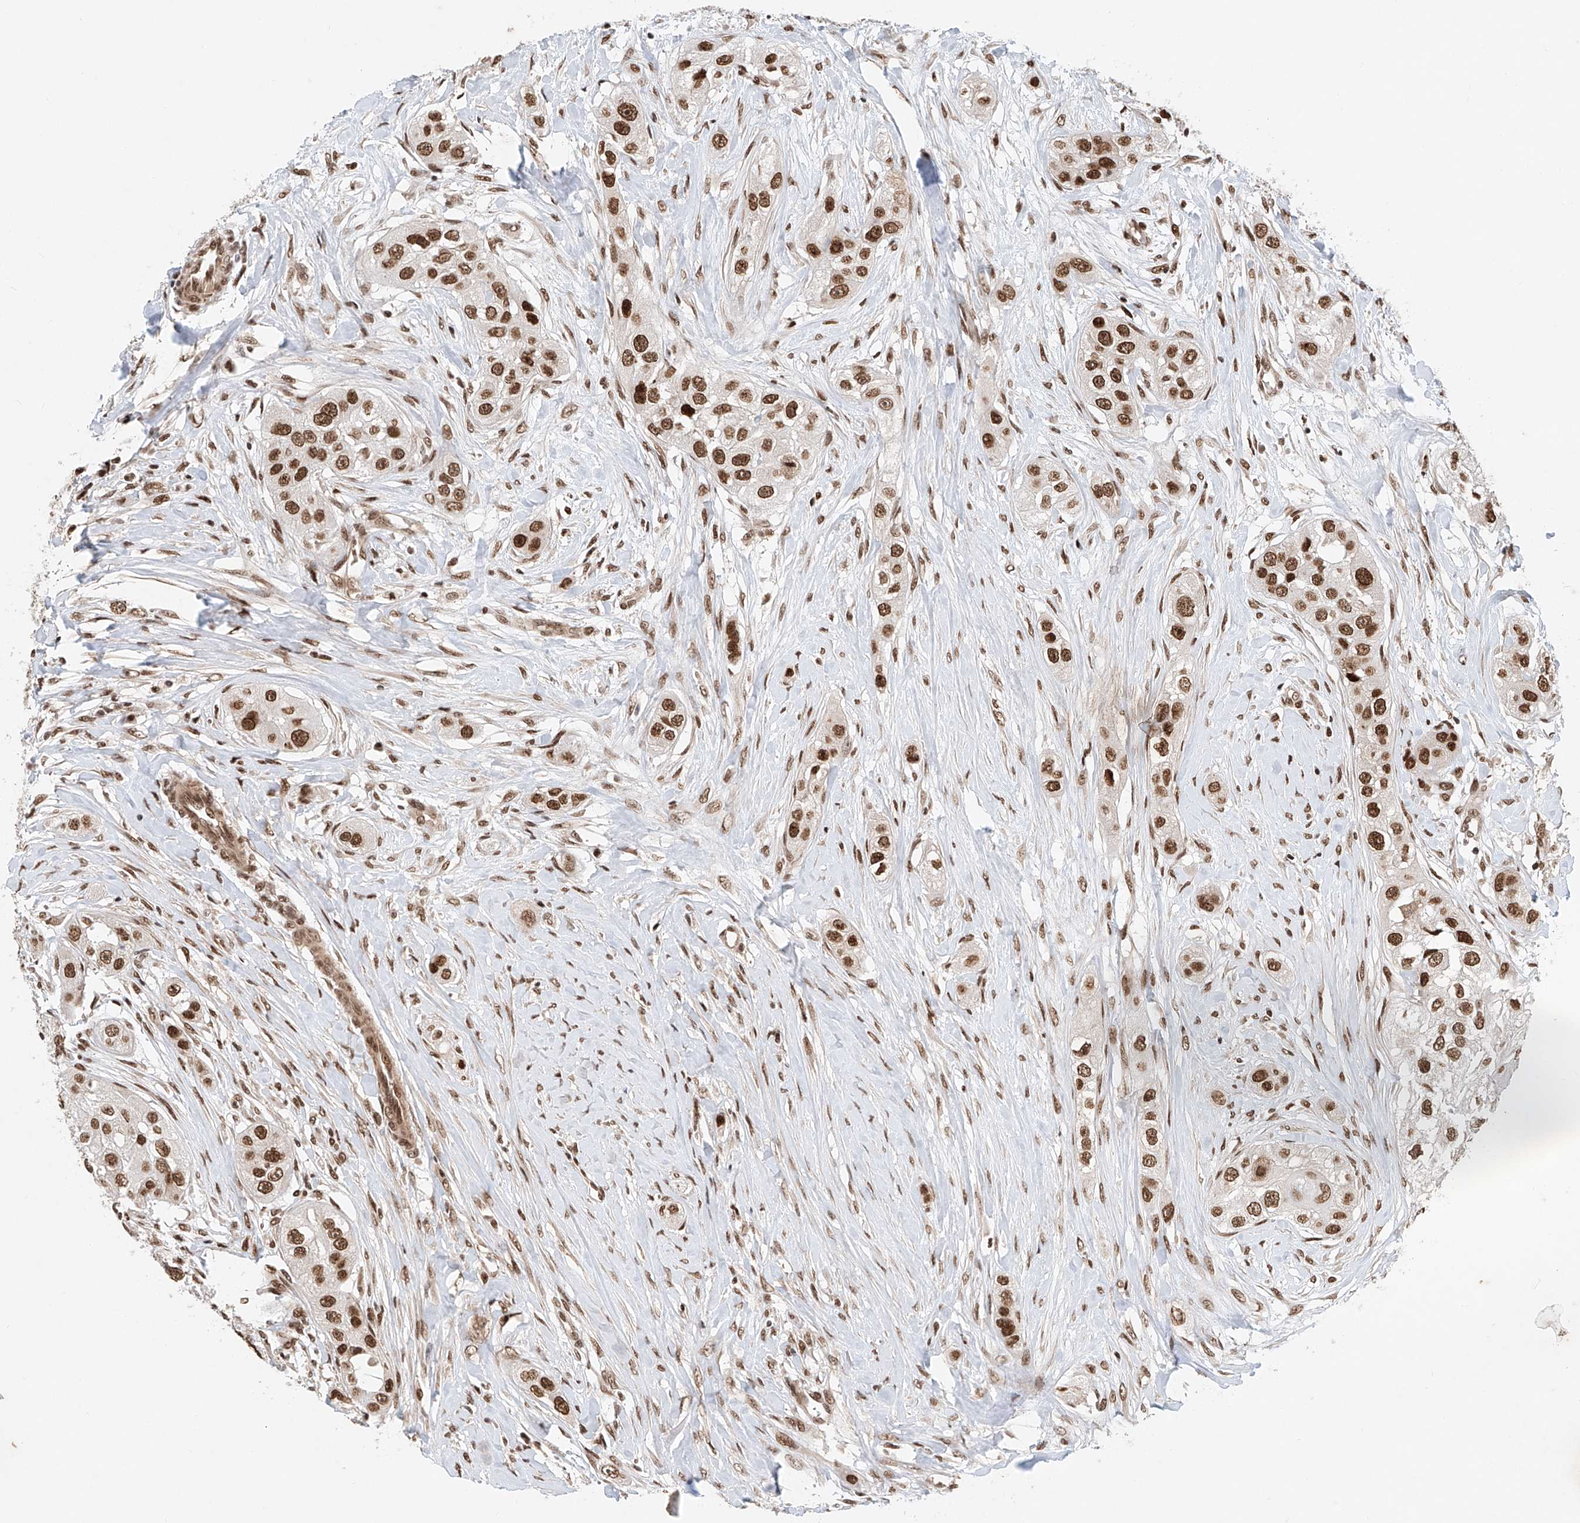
{"staining": {"intensity": "strong", "quantity": ">75%", "location": "nuclear"}, "tissue": "head and neck cancer", "cell_type": "Tumor cells", "image_type": "cancer", "snomed": [{"axis": "morphology", "description": "Normal tissue, NOS"}, {"axis": "morphology", "description": "Squamous cell carcinoma, NOS"}, {"axis": "topography", "description": "Skeletal muscle"}, {"axis": "topography", "description": "Head-Neck"}], "caption": "Immunohistochemical staining of squamous cell carcinoma (head and neck) exhibits strong nuclear protein staining in about >75% of tumor cells.", "gene": "ZNF470", "patient": {"sex": "male", "age": 51}}